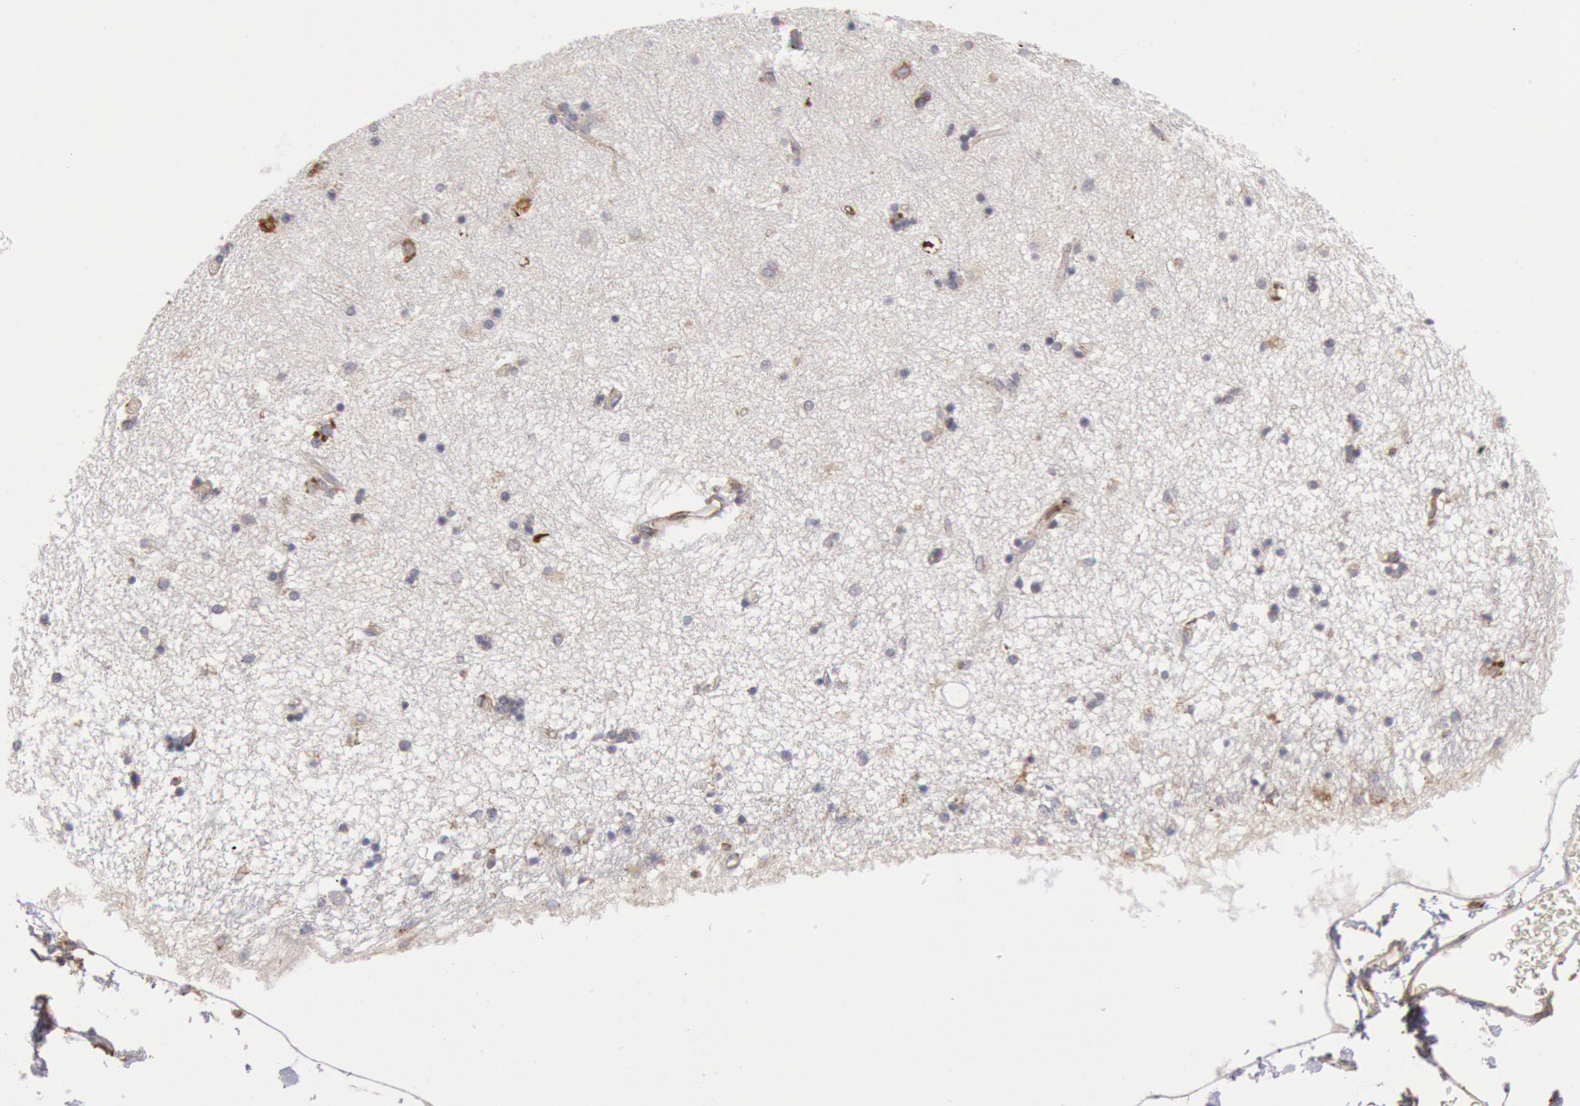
{"staining": {"intensity": "weak", "quantity": "<25%", "location": "cytoplasmic/membranous"}, "tissue": "hippocampus", "cell_type": "Glial cells", "image_type": "normal", "snomed": [{"axis": "morphology", "description": "Normal tissue, NOS"}, {"axis": "topography", "description": "Hippocampus"}], "caption": "An image of human hippocampus is negative for staining in glial cells.", "gene": "ERP44", "patient": {"sex": "female", "age": 54}}